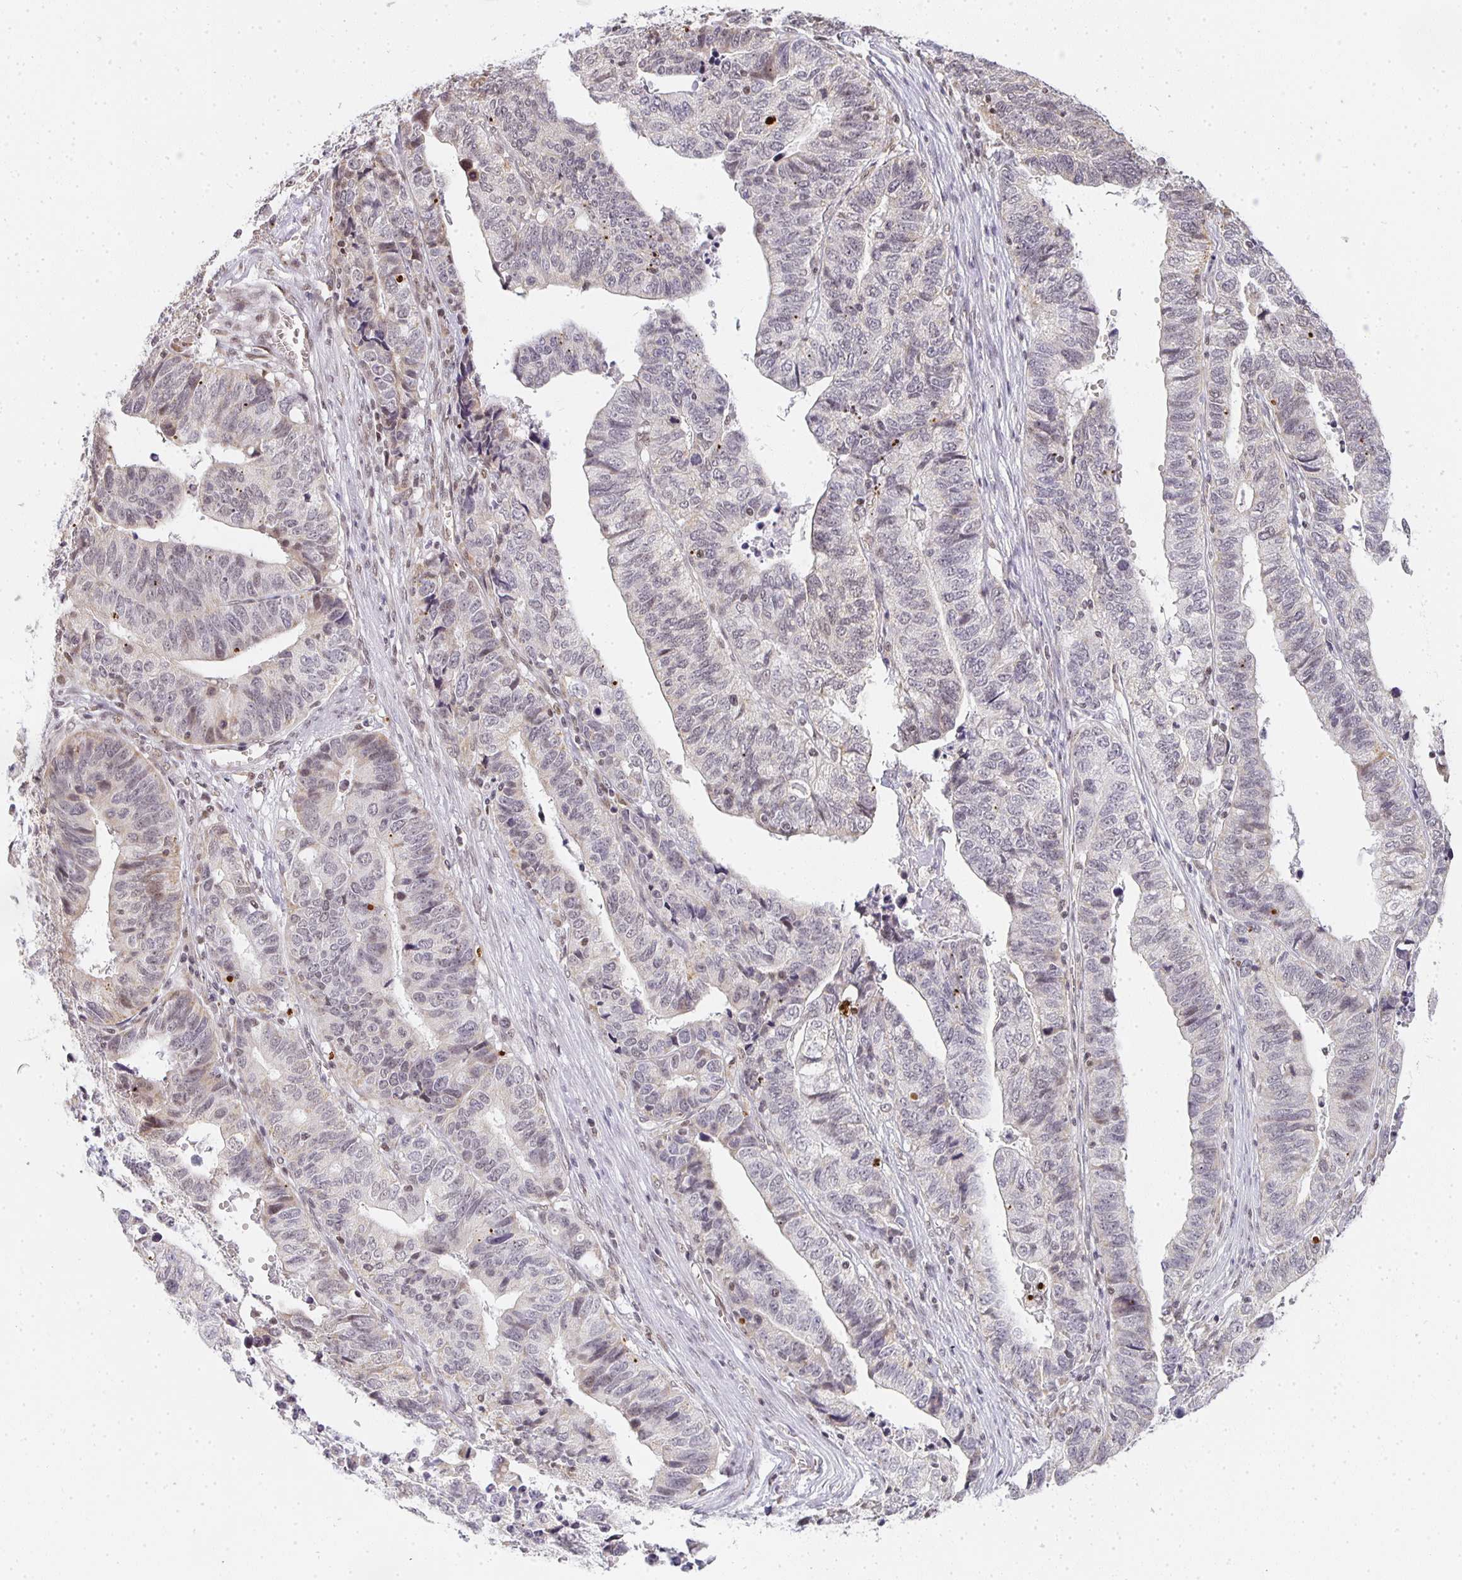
{"staining": {"intensity": "negative", "quantity": "none", "location": "none"}, "tissue": "stomach cancer", "cell_type": "Tumor cells", "image_type": "cancer", "snomed": [{"axis": "morphology", "description": "Adenocarcinoma, NOS"}, {"axis": "topography", "description": "Stomach, upper"}], "caption": "Immunohistochemistry (IHC) photomicrograph of human stomach cancer stained for a protein (brown), which shows no staining in tumor cells.", "gene": "SMARCA2", "patient": {"sex": "female", "age": 67}}